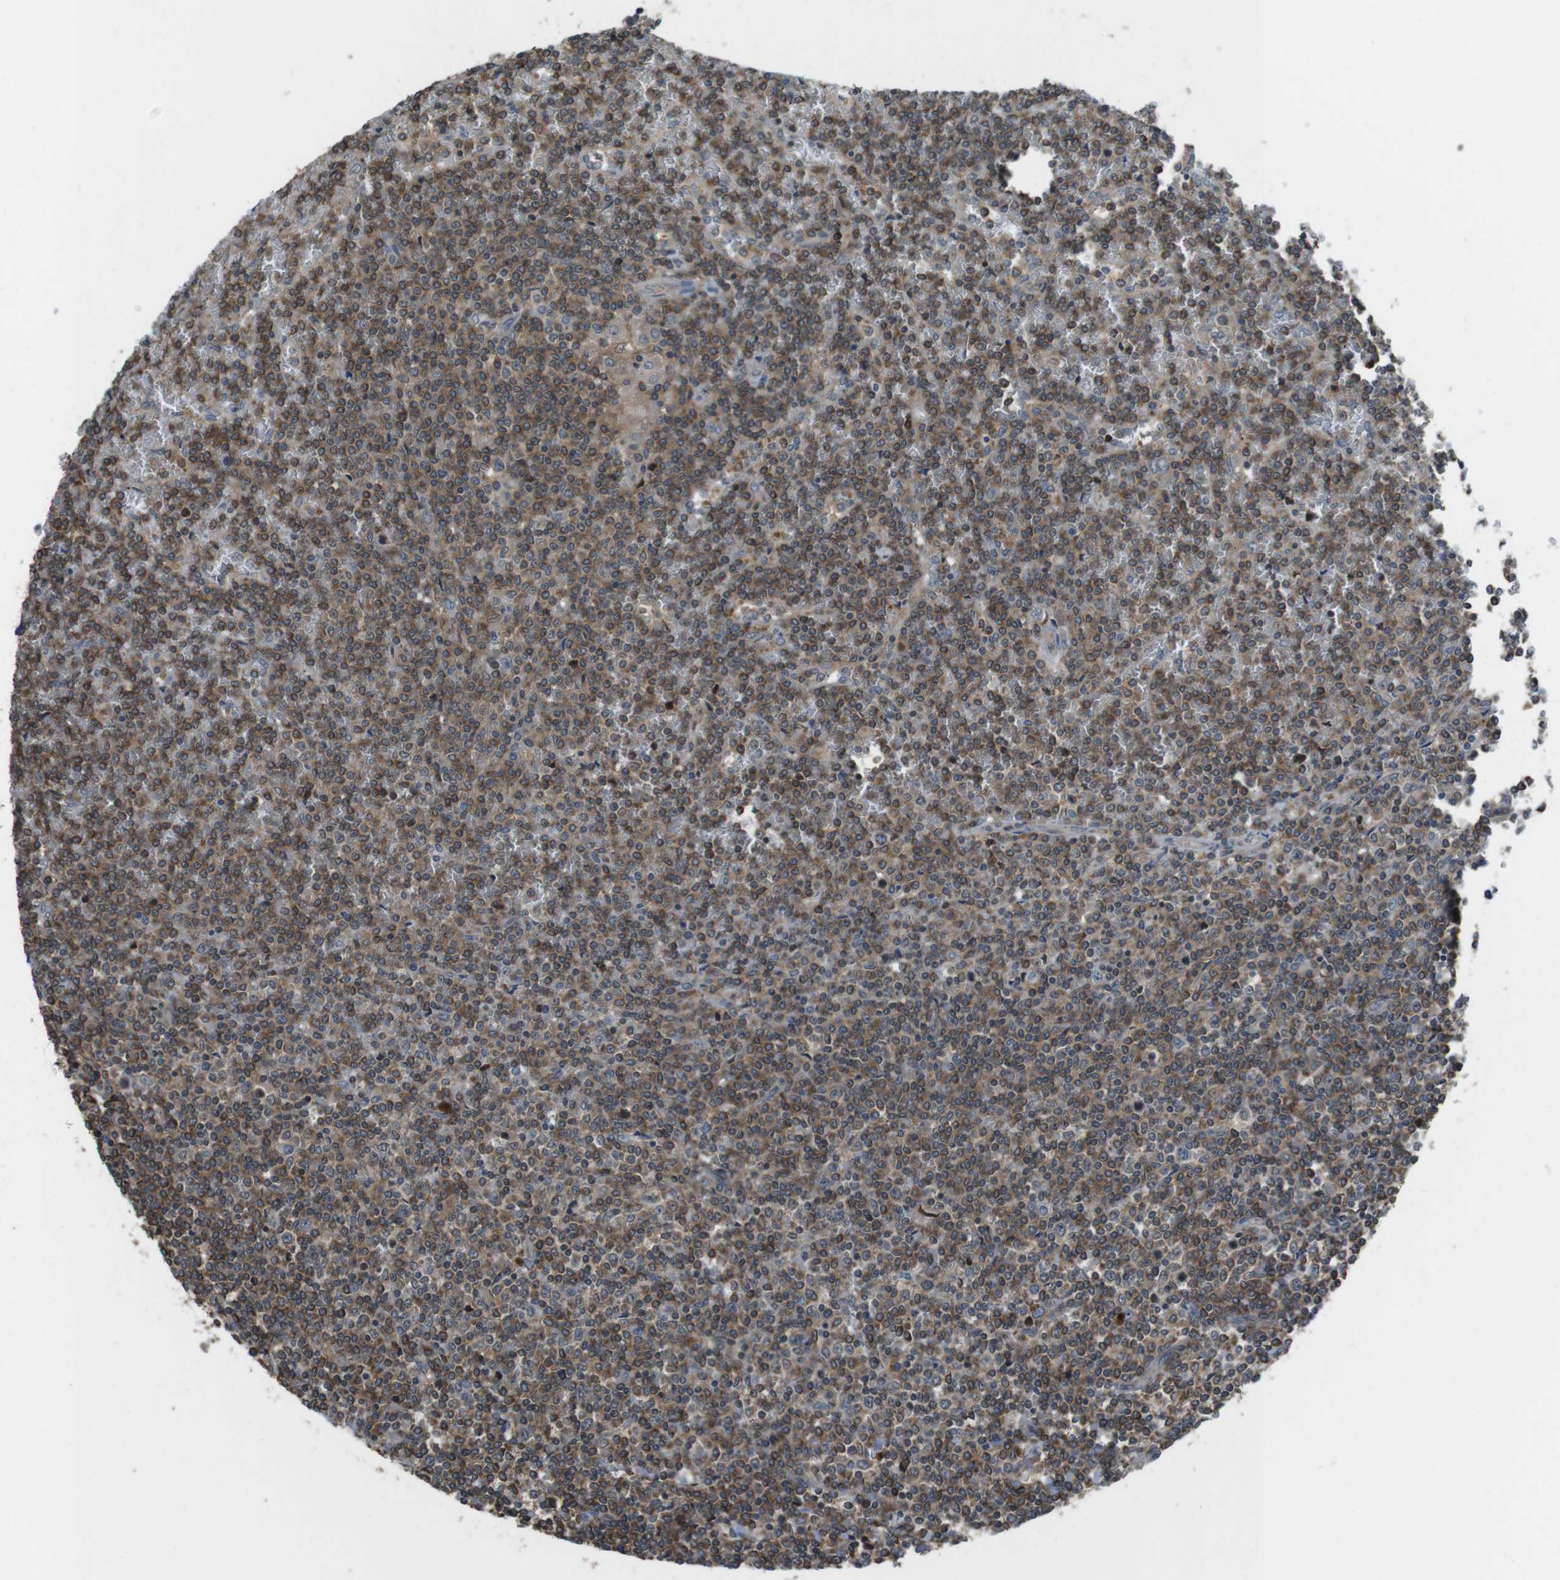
{"staining": {"intensity": "moderate", "quantity": "25%-75%", "location": "cytoplasmic/membranous"}, "tissue": "lymphoma", "cell_type": "Tumor cells", "image_type": "cancer", "snomed": [{"axis": "morphology", "description": "Malignant lymphoma, non-Hodgkin's type, Low grade"}, {"axis": "topography", "description": "Spleen"}], "caption": "IHC staining of lymphoma, which exhibits medium levels of moderate cytoplasmic/membranous staining in about 25%-75% of tumor cells indicating moderate cytoplasmic/membranous protein expression. The staining was performed using DAB (3,3'-diaminobenzidine) (brown) for protein detection and nuclei were counterstained in hematoxylin (blue).", "gene": "SLC22A23", "patient": {"sex": "female", "age": 19}}